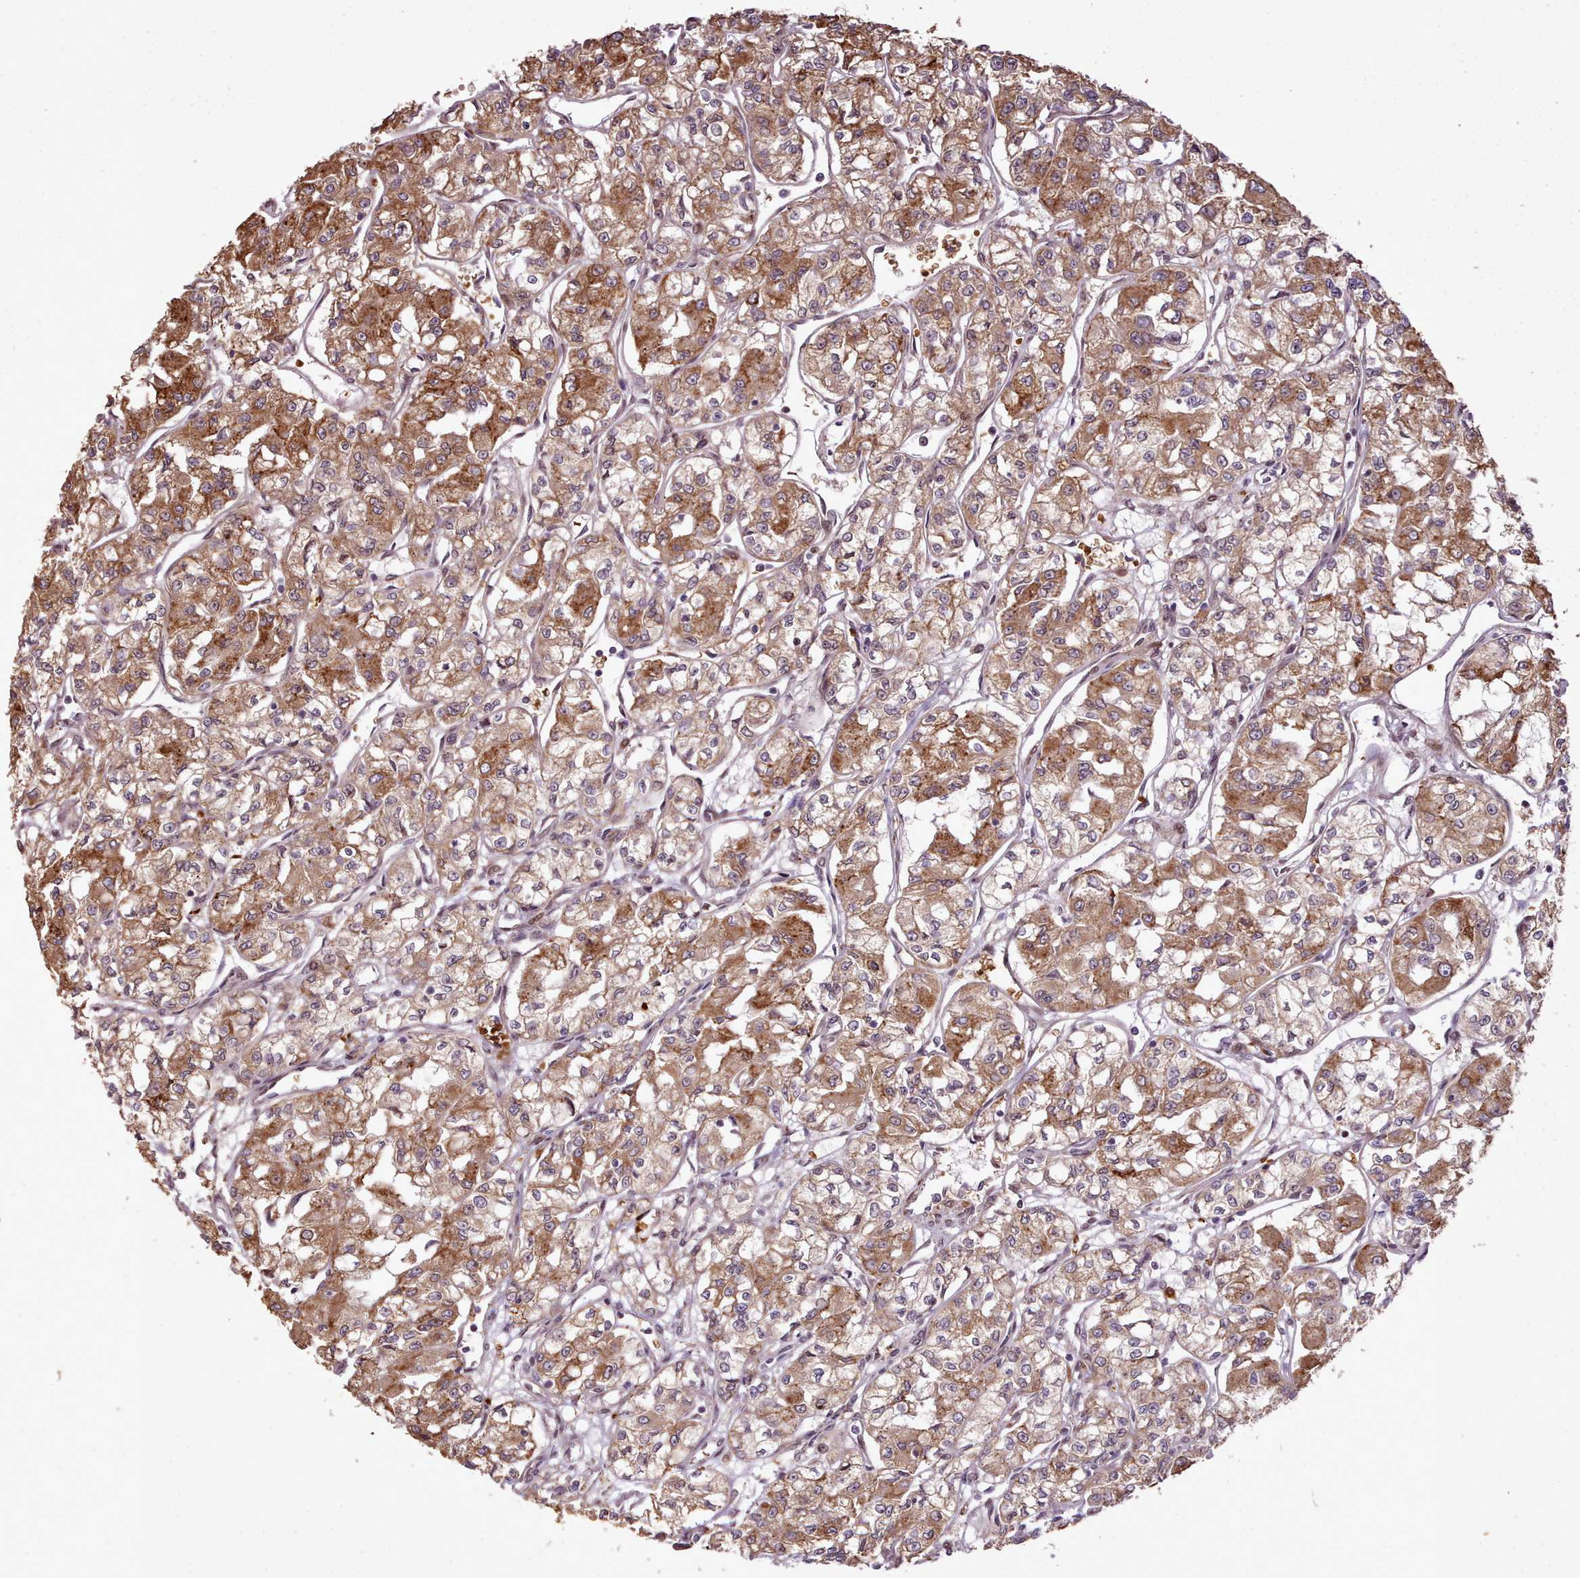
{"staining": {"intensity": "moderate", "quantity": ">75%", "location": "cytoplasmic/membranous"}, "tissue": "renal cancer", "cell_type": "Tumor cells", "image_type": "cancer", "snomed": [{"axis": "morphology", "description": "Adenocarcinoma, NOS"}, {"axis": "topography", "description": "Kidney"}], "caption": "Protein expression analysis of human renal cancer (adenocarcinoma) reveals moderate cytoplasmic/membranous staining in about >75% of tumor cells. (DAB IHC with brightfield microscopy, high magnification).", "gene": "CABP1", "patient": {"sex": "male", "age": 59}}